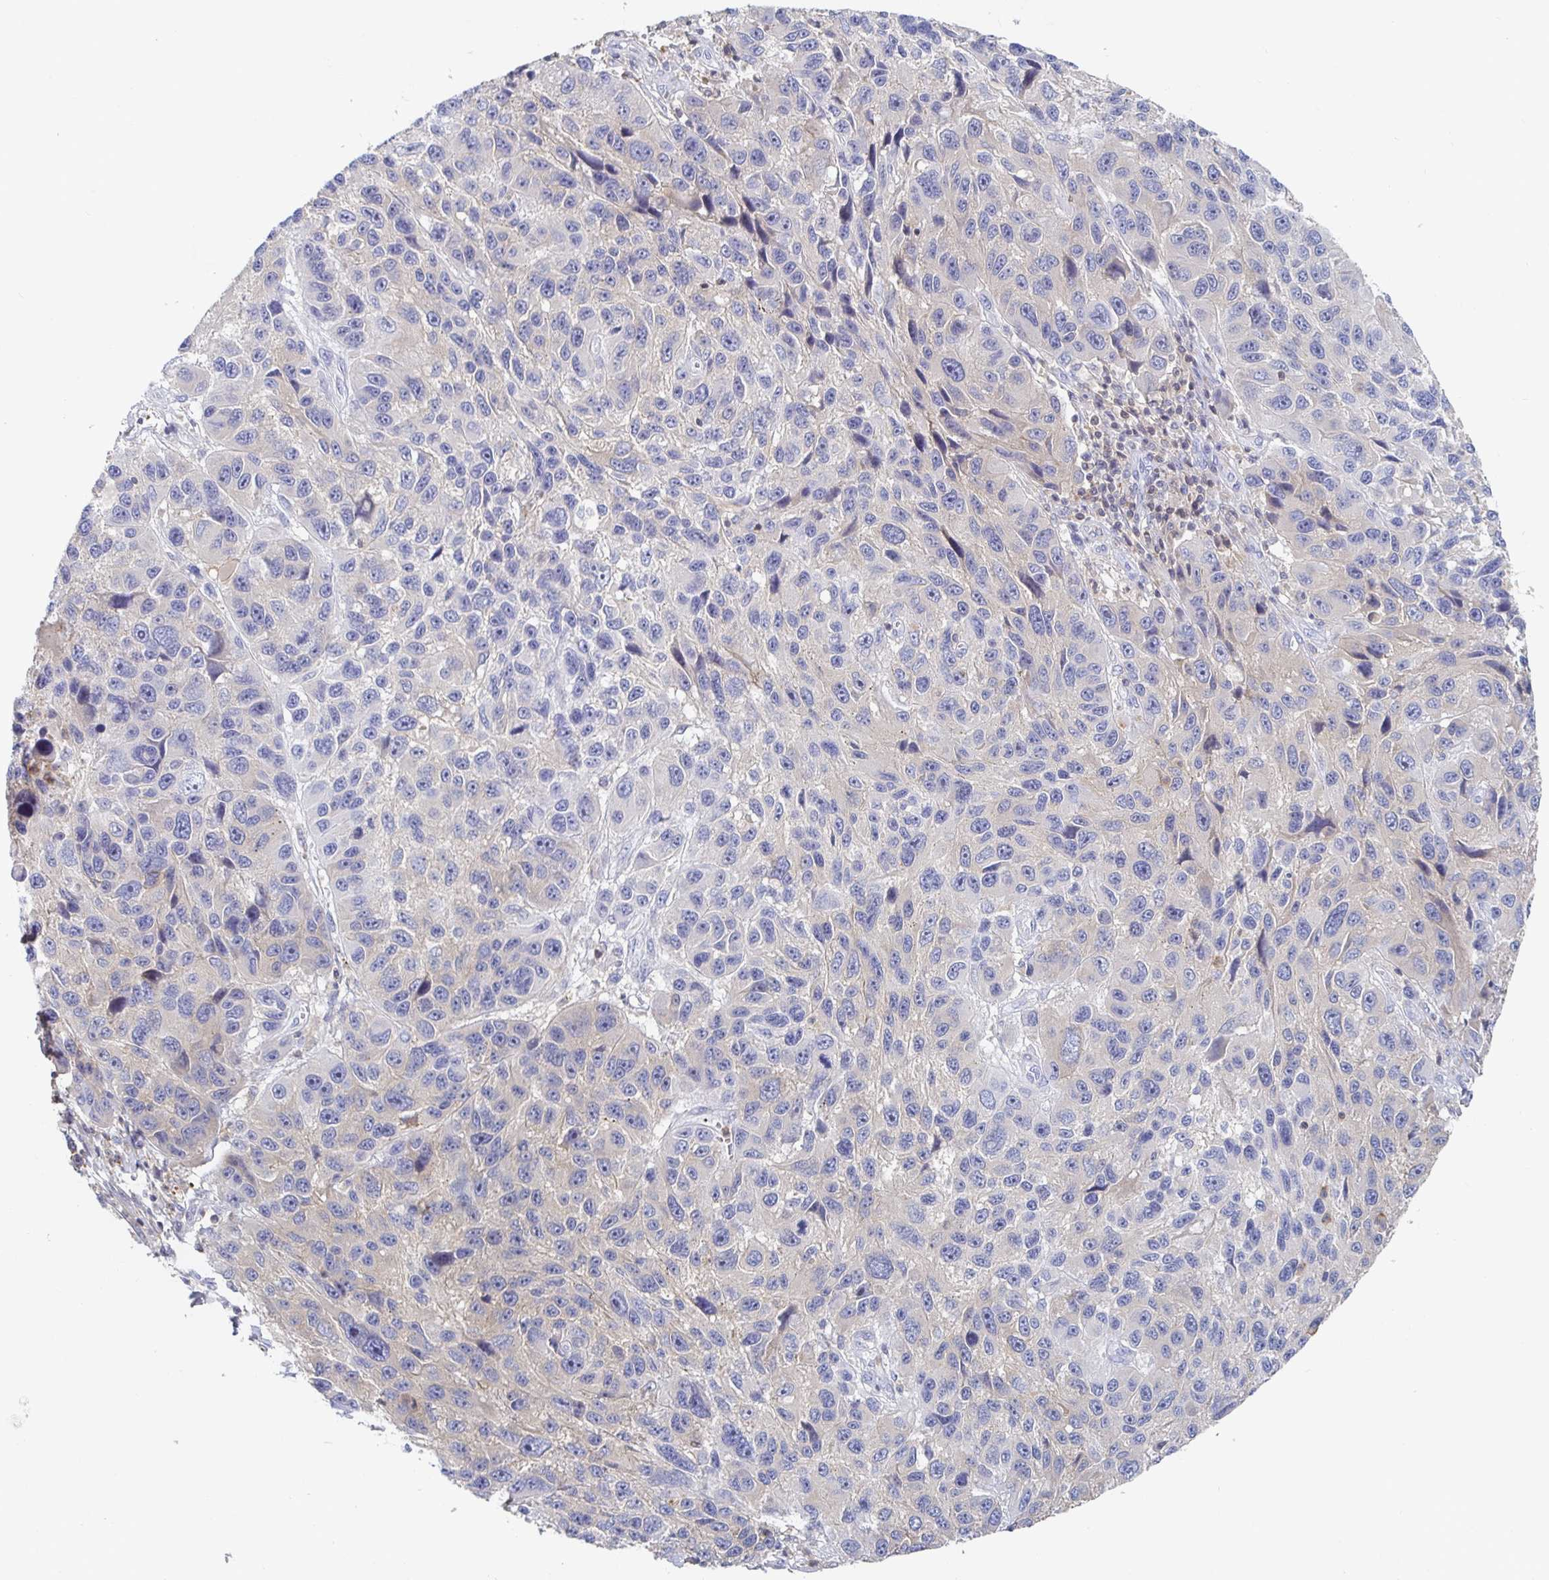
{"staining": {"intensity": "negative", "quantity": "none", "location": "none"}, "tissue": "melanoma", "cell_type": "Tumor cells", "image_type": "cancer", "snomed": [{"axis": "morphology", "description": "Malignant melanoma, NOS"}, {"axis": "topography", "description": "Skin"}], "caption": "DAB (3,3'-diaminobenzidine) immunohistochemical staining of human melanoma exhibits no significant positivity in tumor cells. (Stains: DAB (3,3'-diaminobenzidine) immunohistochemistry (IHC) with hematoxylin counter stain, Microscopy: brightfield microscopy at high magnification).", "gene": "PIK3CD", "patient": {"sex": "male", "age": 53}}